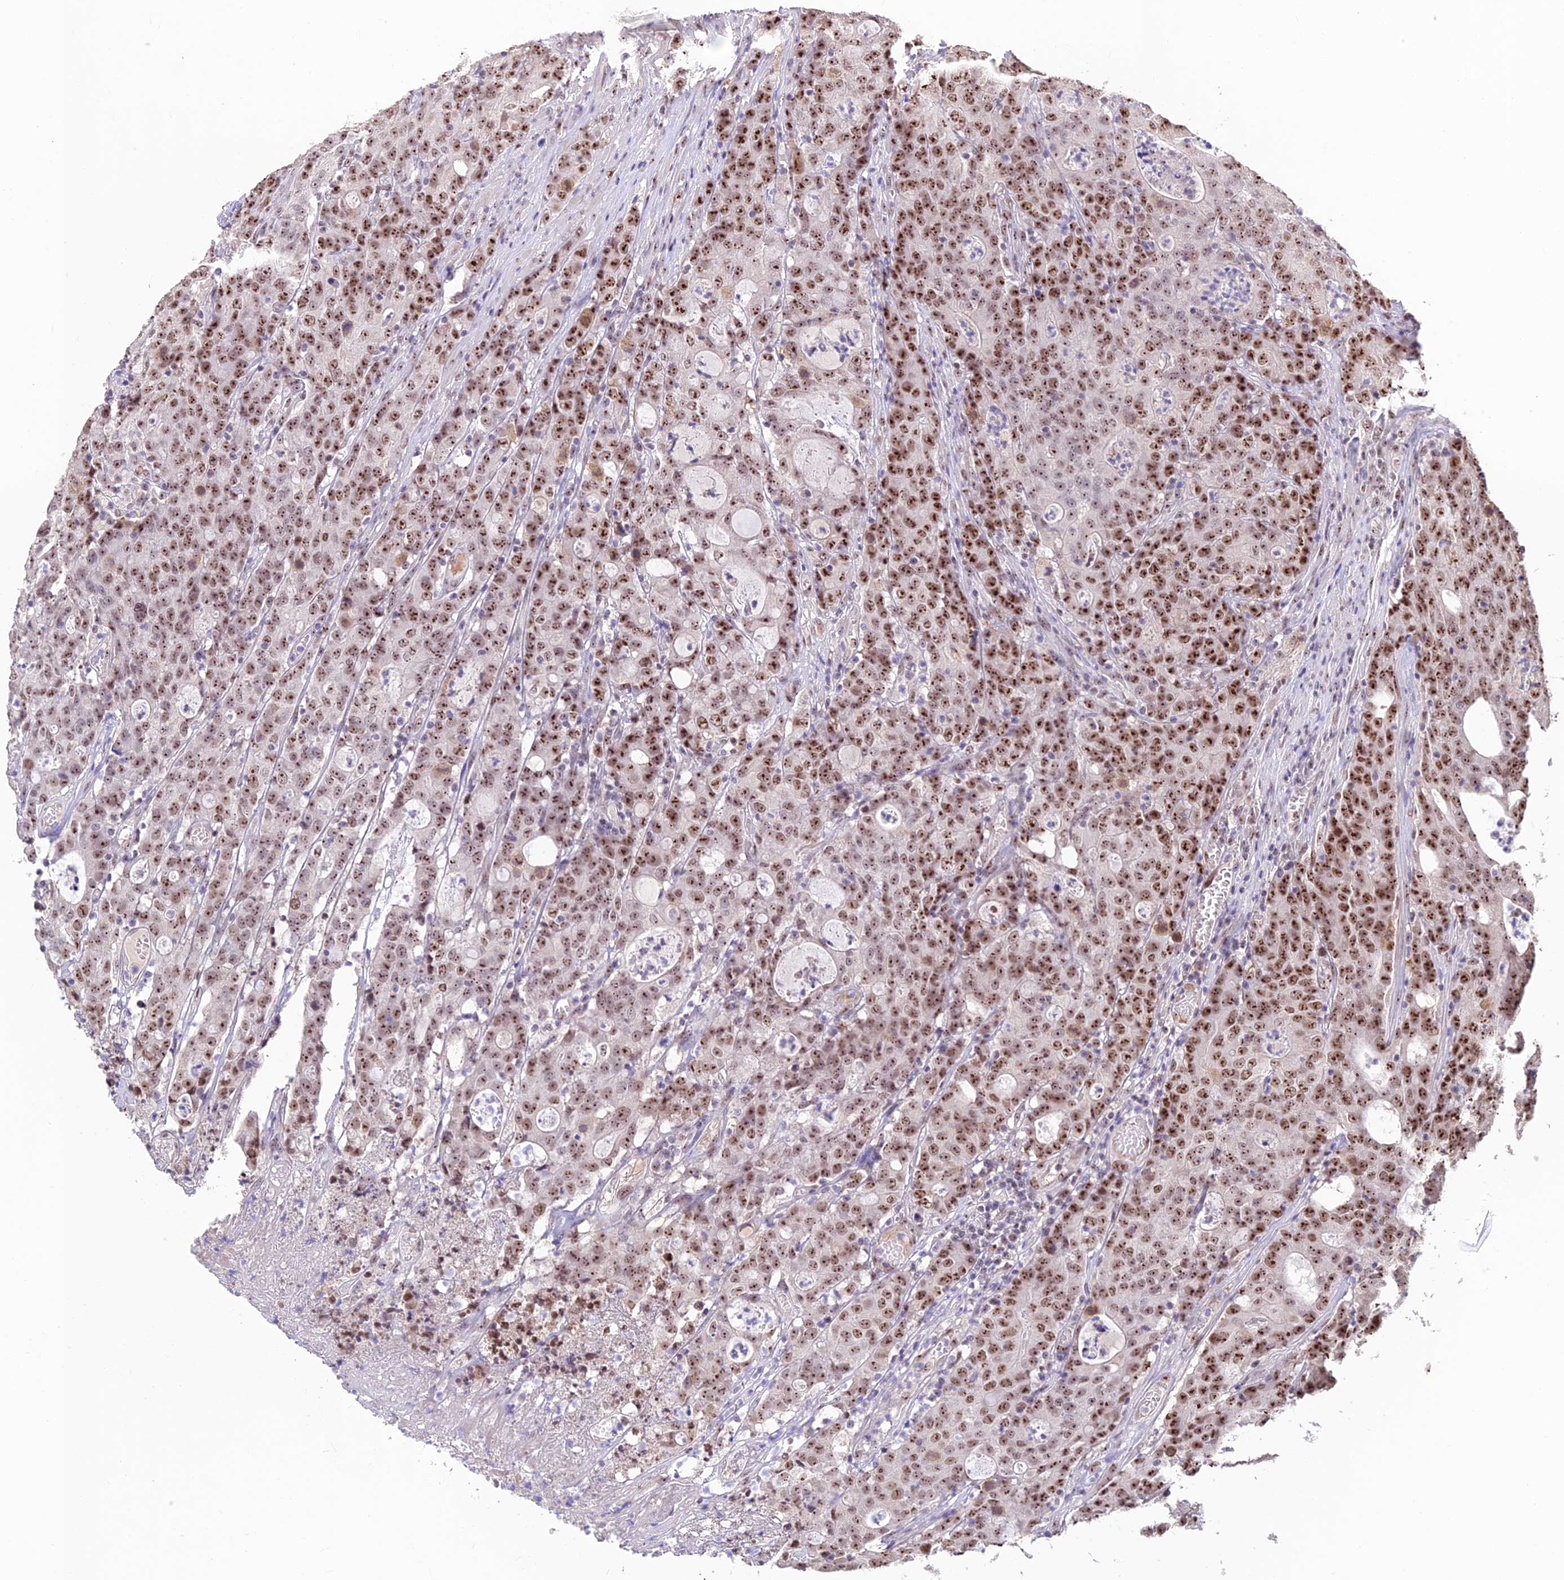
{"staining": {"intensity": "strong", "quantity": ">75%", "location": "nuclear"}, "tissue": "colorectal cancer", "cell_type": "Tumor cells", "image_type": "cancer", "snomed": [{"axis": "morphology", "description": "Adenocarcinoma, NOS"}, {"axis": "topography", "description": "Colon"}], "caption": "There is high levels of strong nuclear positivity in tumor cells of colorectal cancer, as demonstrated by immunohistochemical staining (brown color).", "gene": "POLR1G", "patient": {"sex": "male", "age": 83}}